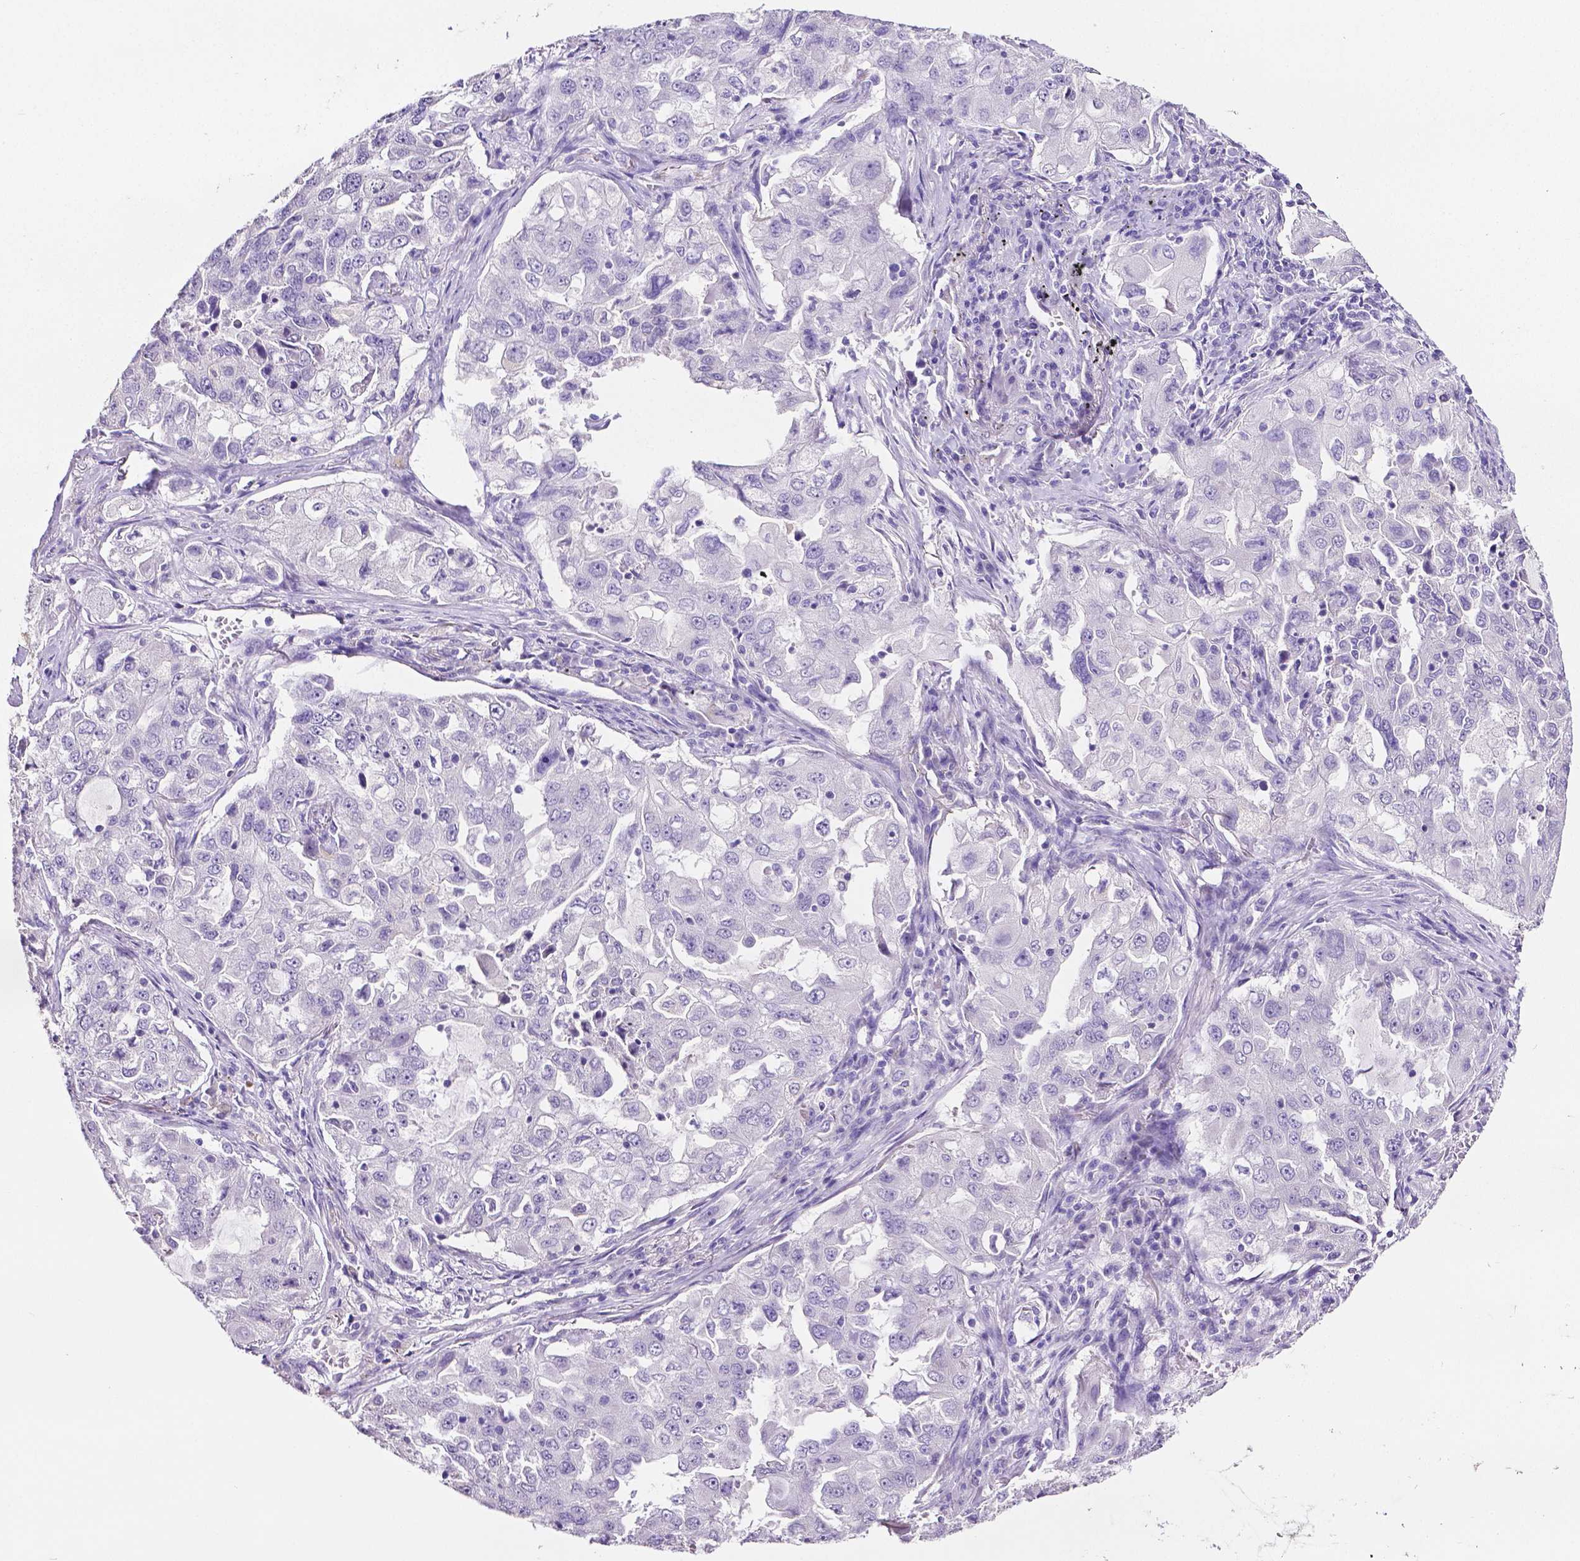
{"staining": {"intensity": "negative", "quantity": "none", "location": "none"}, "tissue": "lung cancer", "cell_type": "Tumor cells", "image_type": "cancer", "snomed": [{"axis": "morphology", "description": "Adenocarcinoma, NOS"}, {"axis": "topography", "description": "Lung"}], "caption": "Histopathology image shows no significant protein staining in tumor cells of lung adenocarcinoma.", "gene": "SLC22A2", "patient": {"sex": "female", "age": 61}}